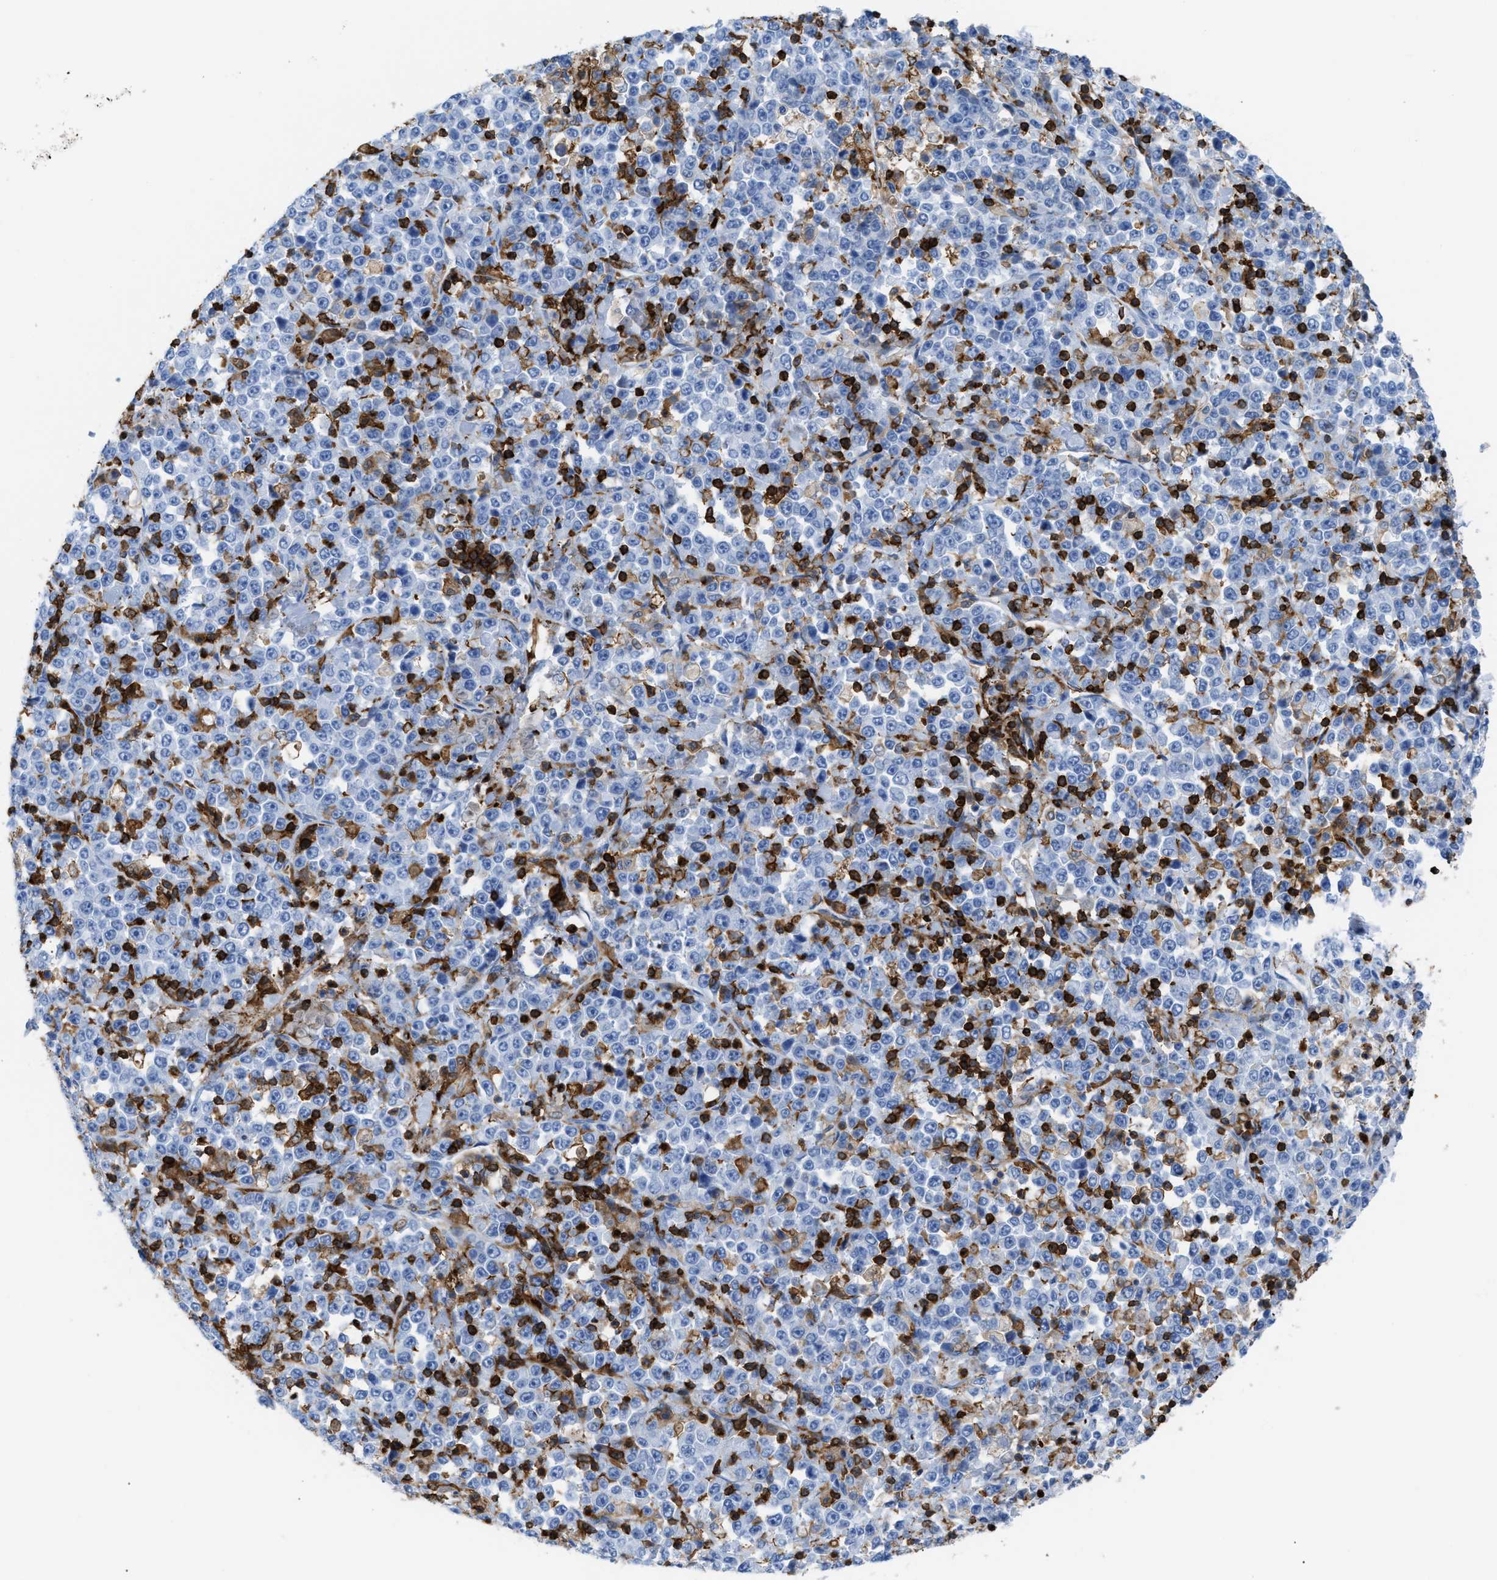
{"staining": {"intensity": "negative", "quantity": "none", "location": "none"}, "tissue": "stomach cancer", "cell_type": "Tumor cells", "image_type": "cancer", "snomed": [{"axis": "morphology", "description": "Normal tissue, NOS"}, {"axis": "morphology", "description": "Adenocarcinoma, NOS"}, {"axis": "topography", "description": "Stomach, upper"}, {"axis": "topography", "description": "Stomach"}], "caption": "DAB immunohistochemical staining of human stomach adenocarcinoma reveals no significant staining in tumor cells. (Brightfield microscopy of DAB immunohistochemistry (IHC) at high magnification).", "gene": "LCP1", "patient": {"sex": "male", "age": 59}}